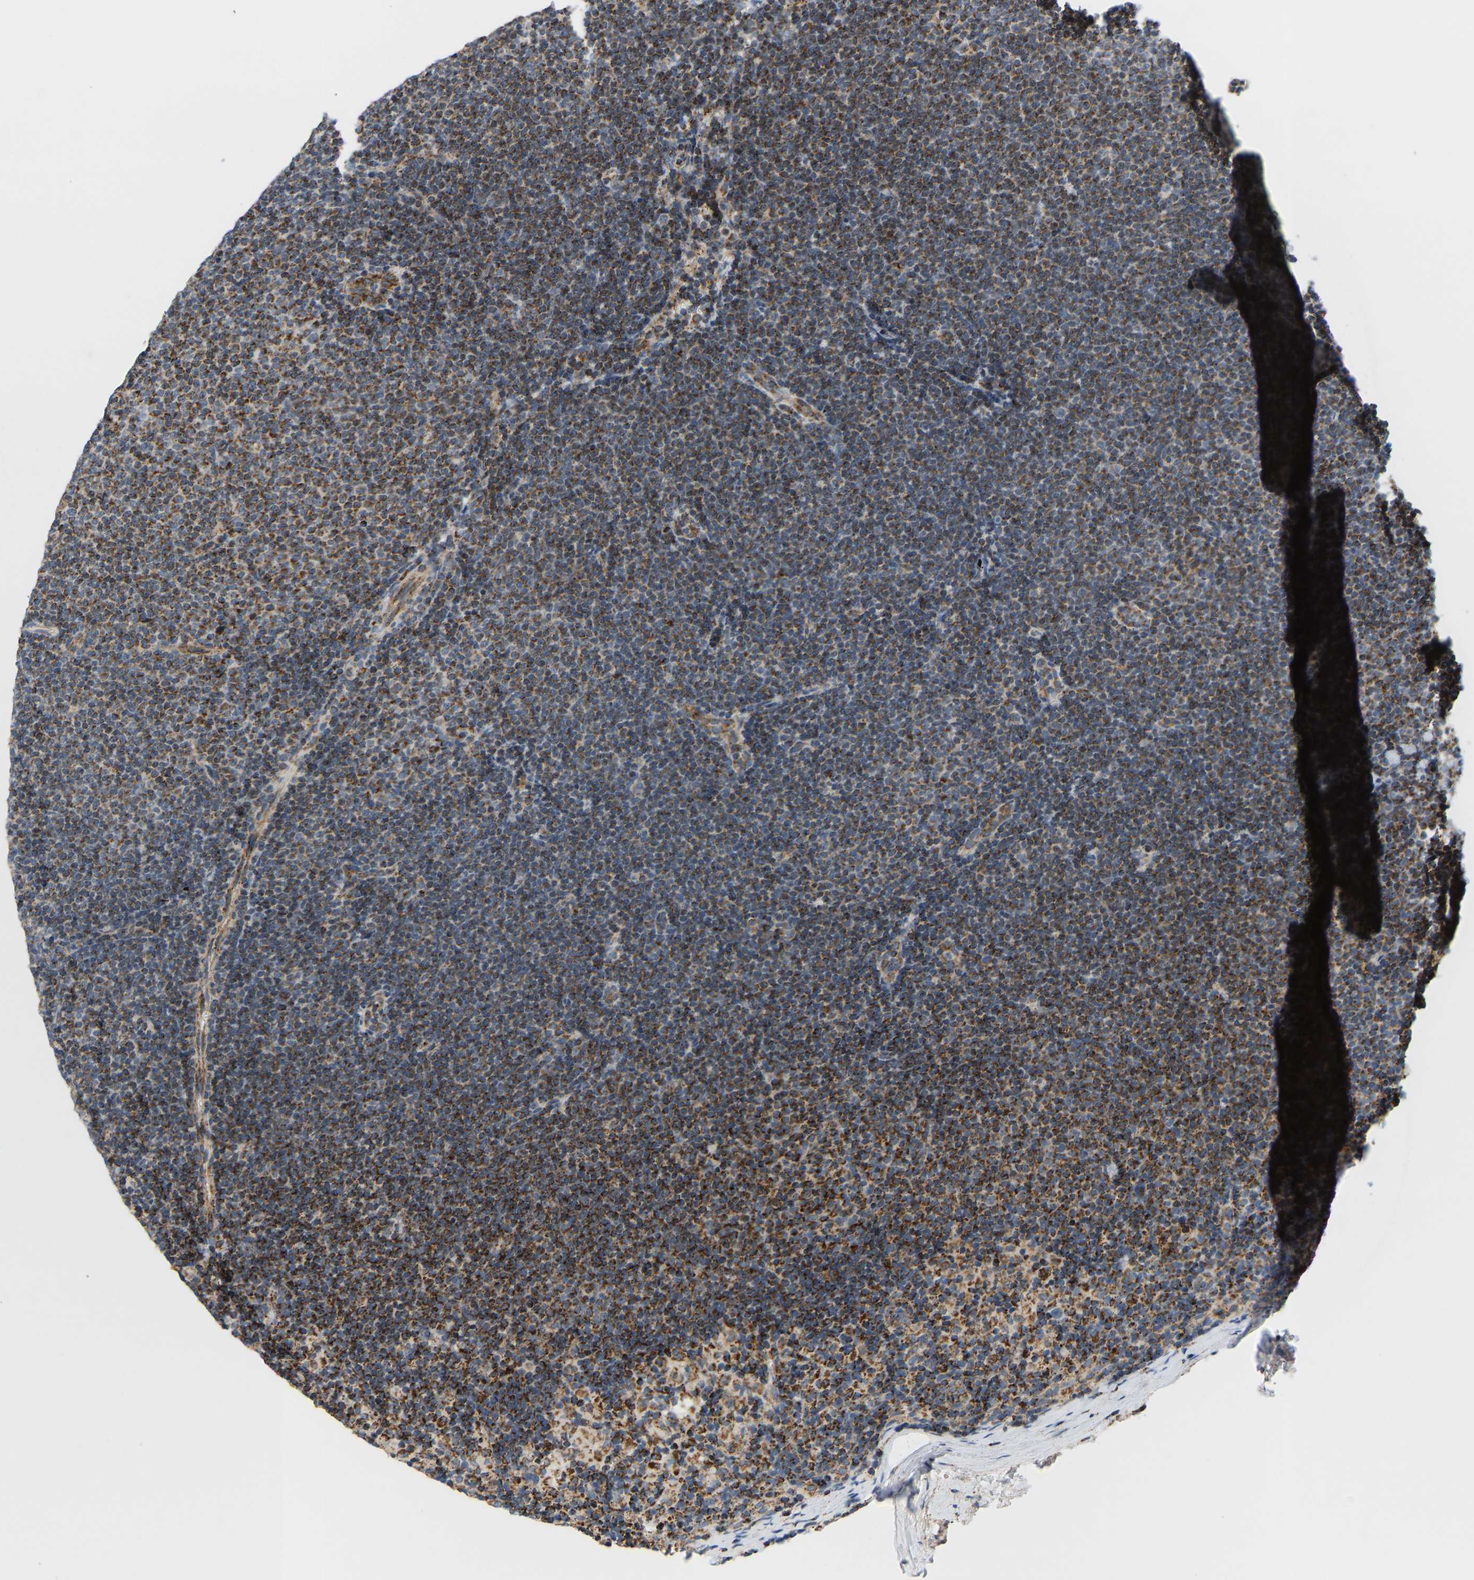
{"staining": {"intensity": "strong", "quantity": ">75%", "location": "cytoplasmic/membranous"}, "tissue": "lymphoma", "cell_type": "Tumor cells", "image_type": "cancer", "snomed": [{"axis": "morphology", "description": "Malignant lymphoma, non-Hodgkin's type, Low grade"}, {"axis": "topography", "description": "Lymph node"}], "caption": "Lymphoma was stained to show a protein in brown. There is high levels of strong cytoplasmic/membranous positivity in about >75% of tumor cells.", "gene": "GPSM2", "patient": {"sex": "female", "age": 53}}